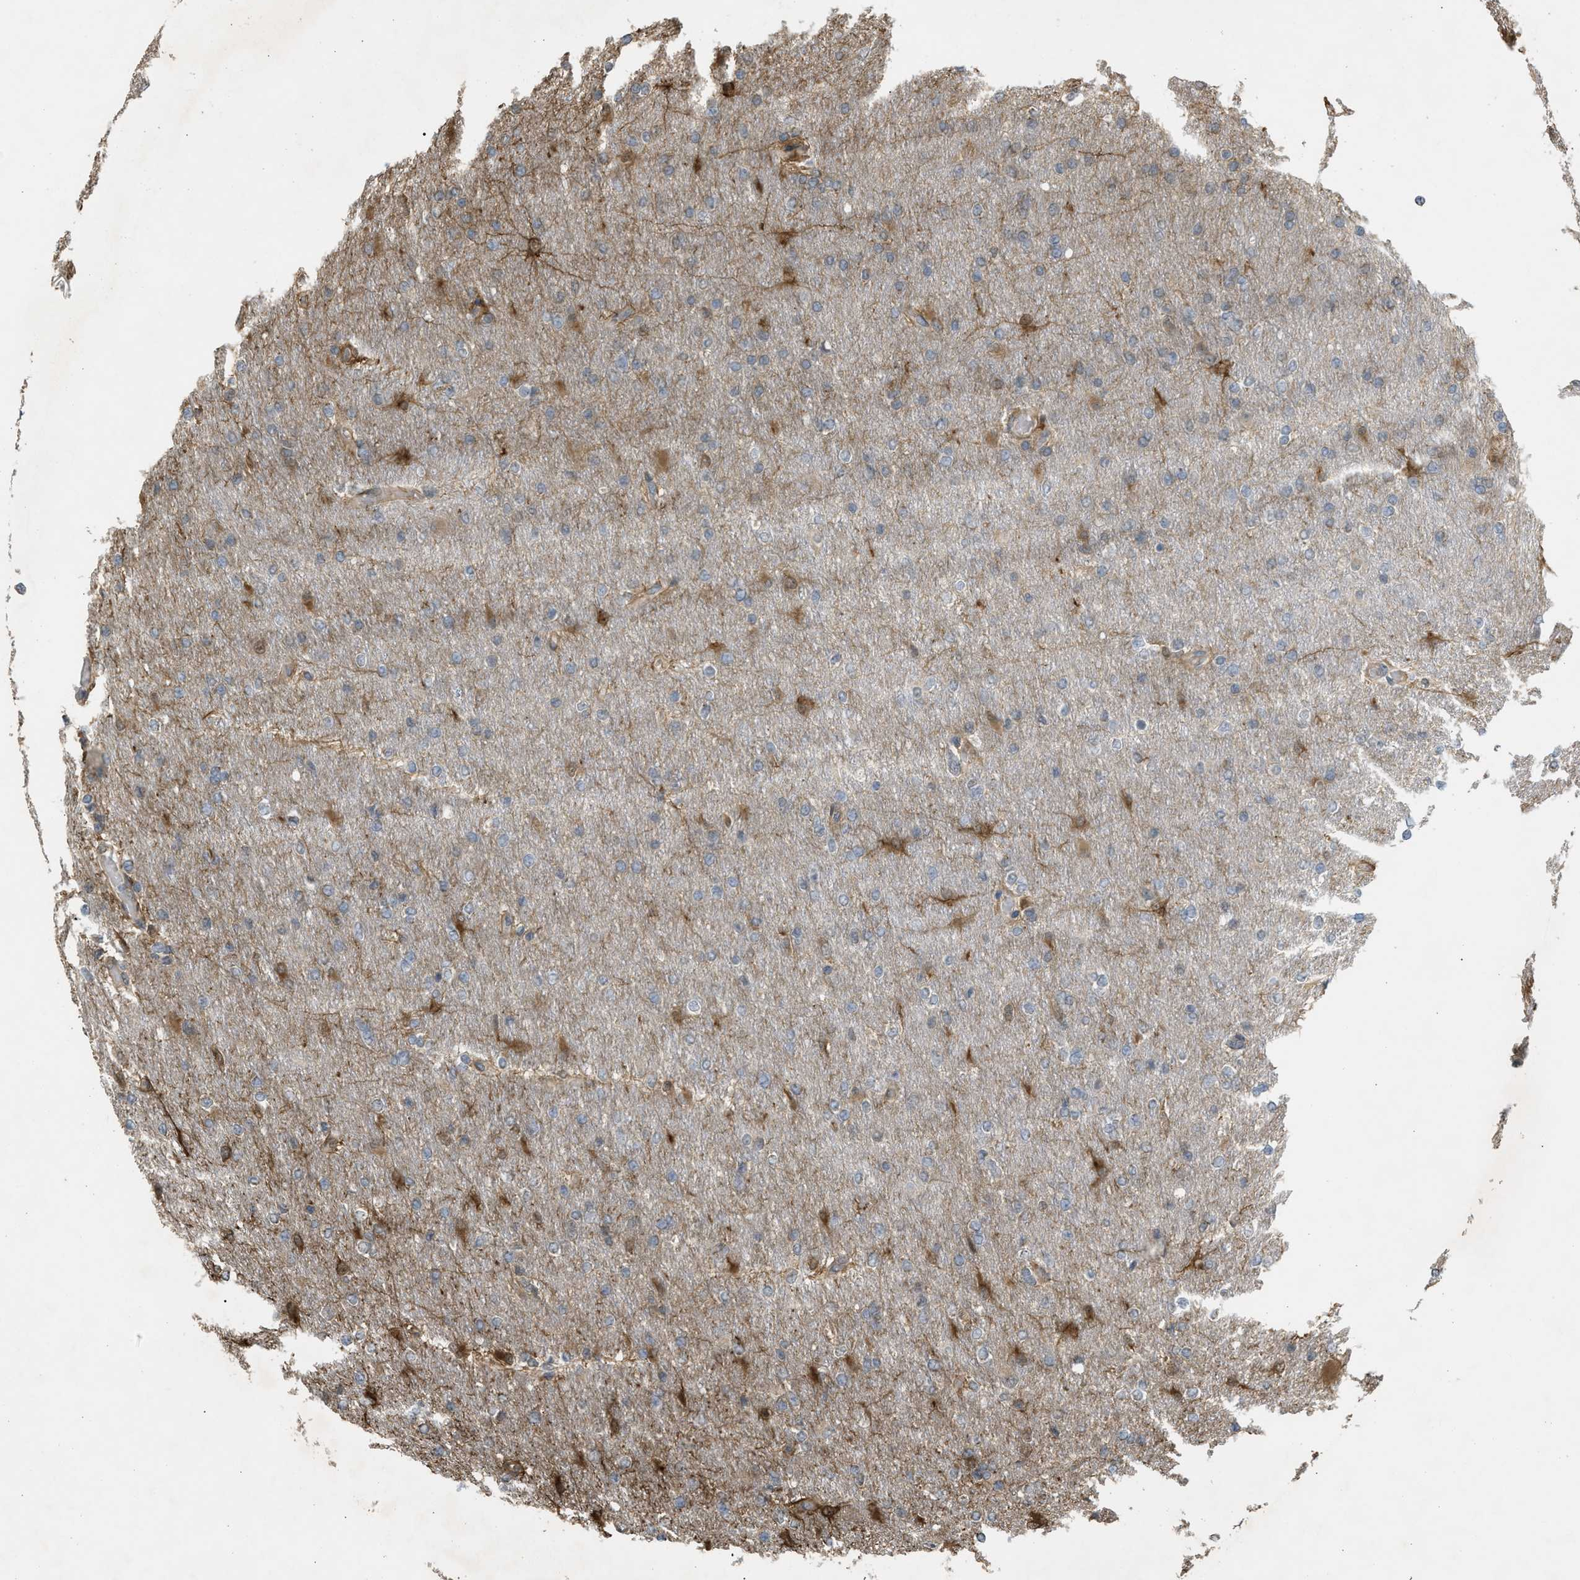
{"staining": {"intensity": "weak", "quantity": "<25%", "location": "cytoplasmic/membranous"}, "tissue": "glioma", "cell_type": "Tumor cells", "image_type": "cancer", "snomed": [{"axis": "morphology", "description": "Glioma, malignant, High grade"}, {"axis": "topography", "description": "Cerebral cortex"}], "caption": "High power microscopy photomicrograph of an immunohistochemistry (IHC) photomicrograph of malignant glioma (high-grade), revealing no significant expression in tumor cells. (DAB (3,3'-diaminobenzidine) immunohistochemistry (IHC), high magnification).", "gene": "BAG3", "patient": {"sex": "female", "age": 36}}